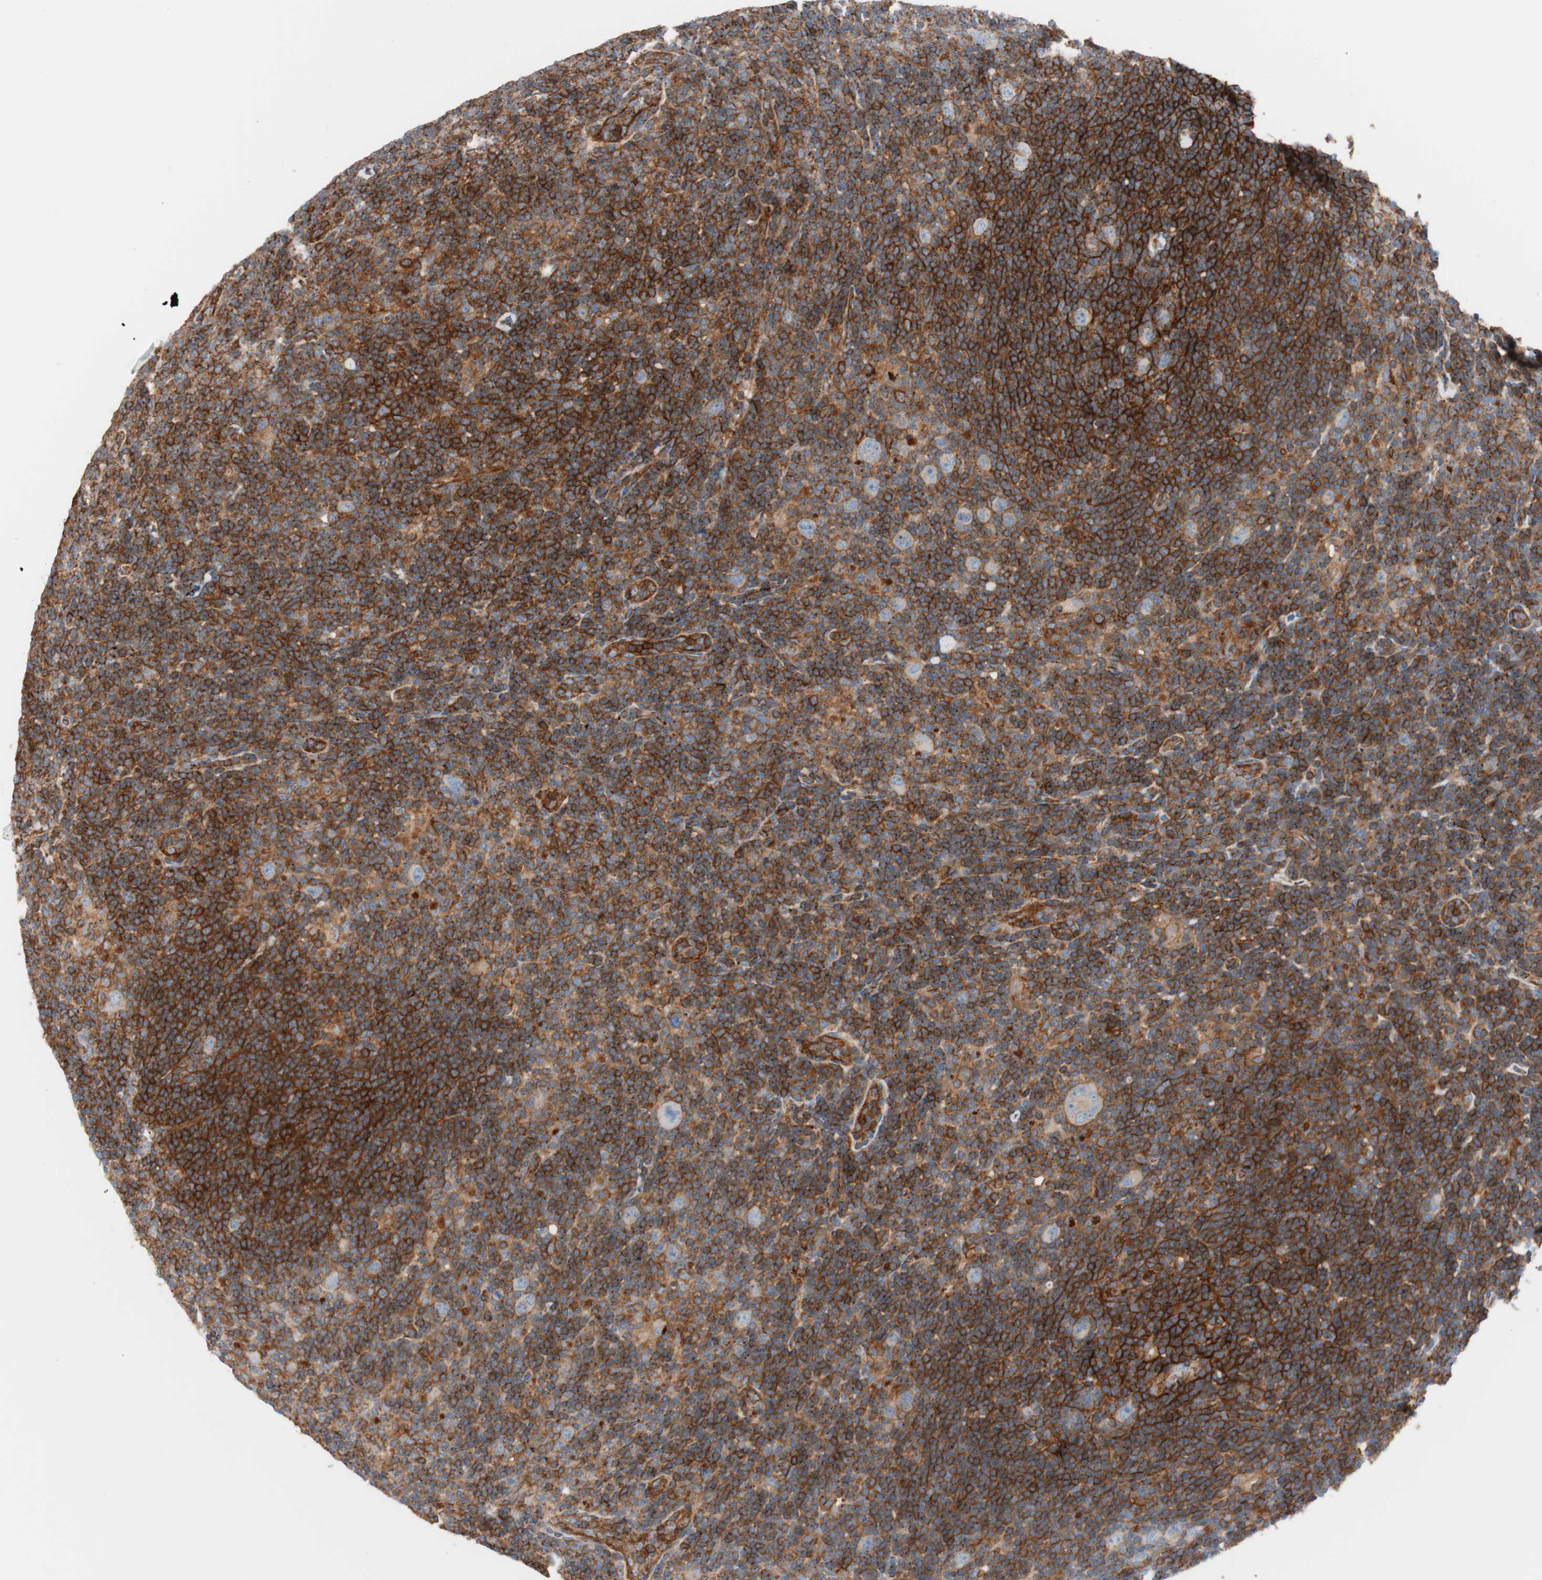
{"staining": {"intensity": "strong", "quantity": ">75%", "location": "cytoplasmic/membranous"}, "tissue": "lymphoma", "cell_type": "Tumor cells", "image_type": "cancer", "snomed": [{"axis": "morphology", "description": "Hodgkin's disease, NOS"}, {"axis": "topography", "description": "Lymph node"}], "caption": "Hodgkin's disease stained with a brown dye demonstrates strong cytoplasmic/membranous positive expression in about >75% of tumor cells.", "gene": "FLOT2", "patient": {"sex": "female", "age": 57}}